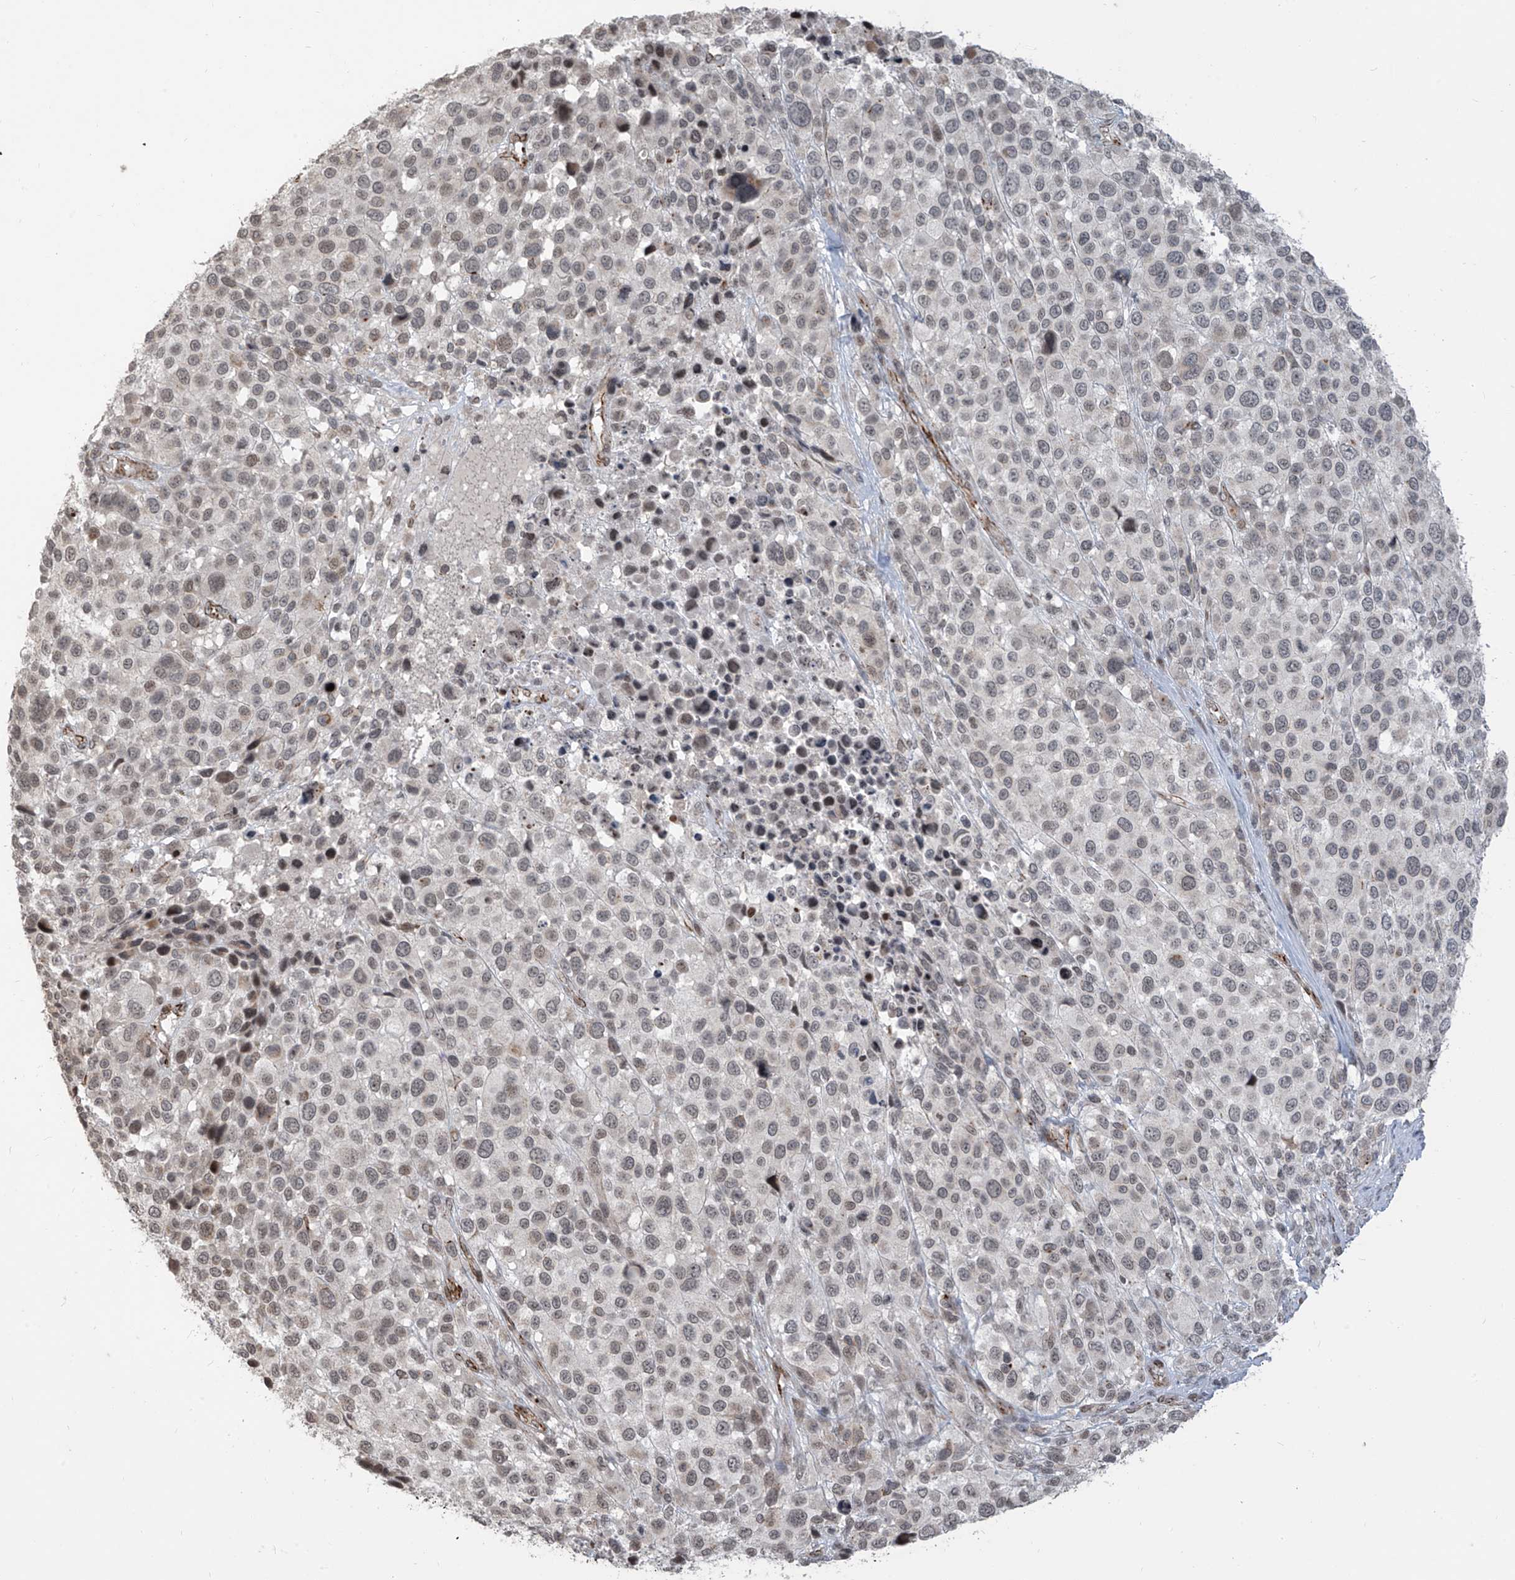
{"staining": {"intensity": "weak", "quantity": "<25%", "location": "nuclear"}, "tissue": "melanoma", "cell_type": "Tumor cells", "image_type": "cancer", "snomed": [{"axis": "morphology", "description": "Malignant melanoma, NOS"}, {"axis": "topography", "description": "Skin of trunk"}], "caption": "The photomicrograph shows no staining of tumor cells in melanoma.", "gene": "METAP1D", "patient": {"sex": "male", "age": 71}}